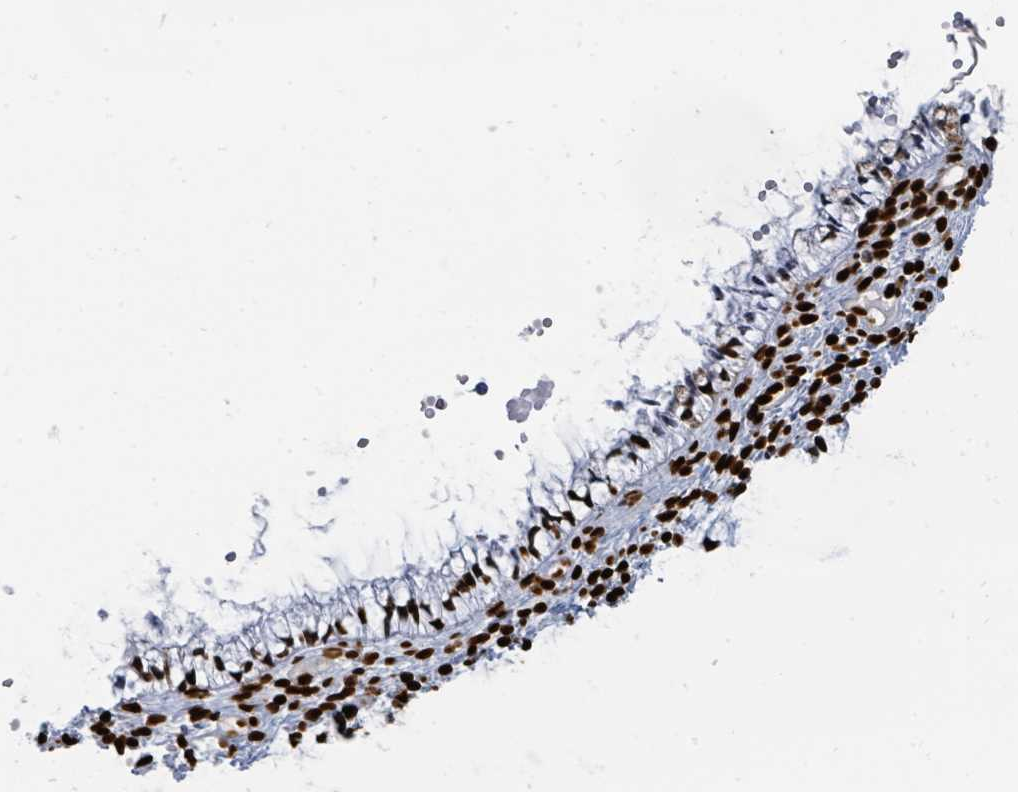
{"staining": {"intensity": "strong", "quantity": ">75%", "location": "nuclear"}, "tissue": "cervix", "cell_type": "Glandular cells", "image_type": "normal", "snomed": [{"axis": "morphology", "description": "Normal tissue, NOS"}, {"axis": "topography", "description": "Cervix"}], "caption": "Cervix stained with a brown dye demonstrates strong nuclear positive positivity in approximately >75% of glandular cells.", "gene": "SUMO2", "patient": {"sex": "female", "age": 36}}